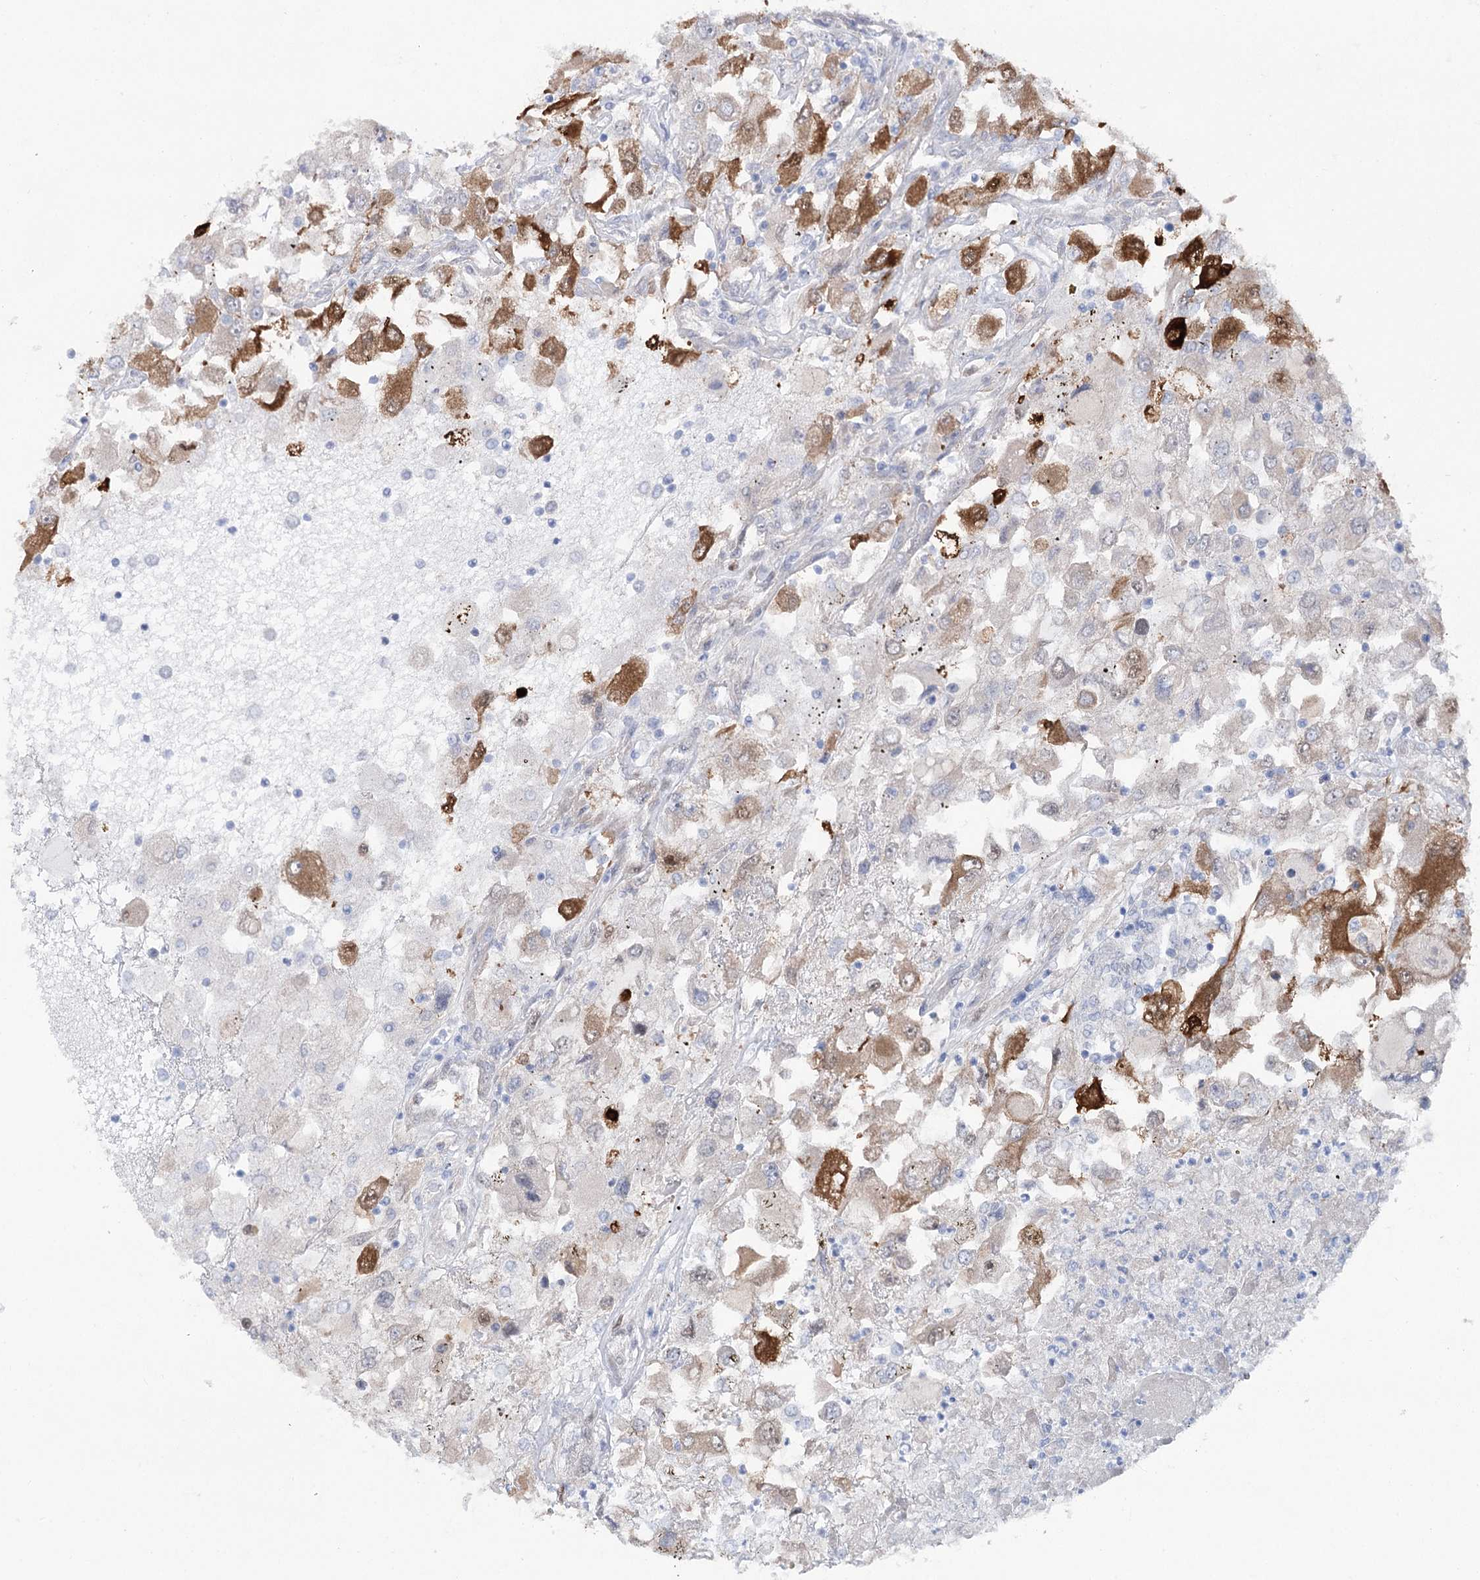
{"staining": {"intensity": "strong", "quantity": "<25%", "location": "cytoplasmic/membranous"}, "tissue": "renal cancer", "cell_type": "Tumor cells", "image_type": "cancer", "snomed": [{"axis": "morphology", "description": "Adenocarcinoma, NOS"}, {"axis": "topography", "description": "Kidney"}], "caption": "Brown immunohistochemical staining in human renal cancer displays strong cytoplasmic/membranous staining in approximately <25% of tumor cells. (Brightfield microscopy of DAB IHC at high magnification).", "gene": "UGDH", "patient": {"sex": "female", "age": 52}}